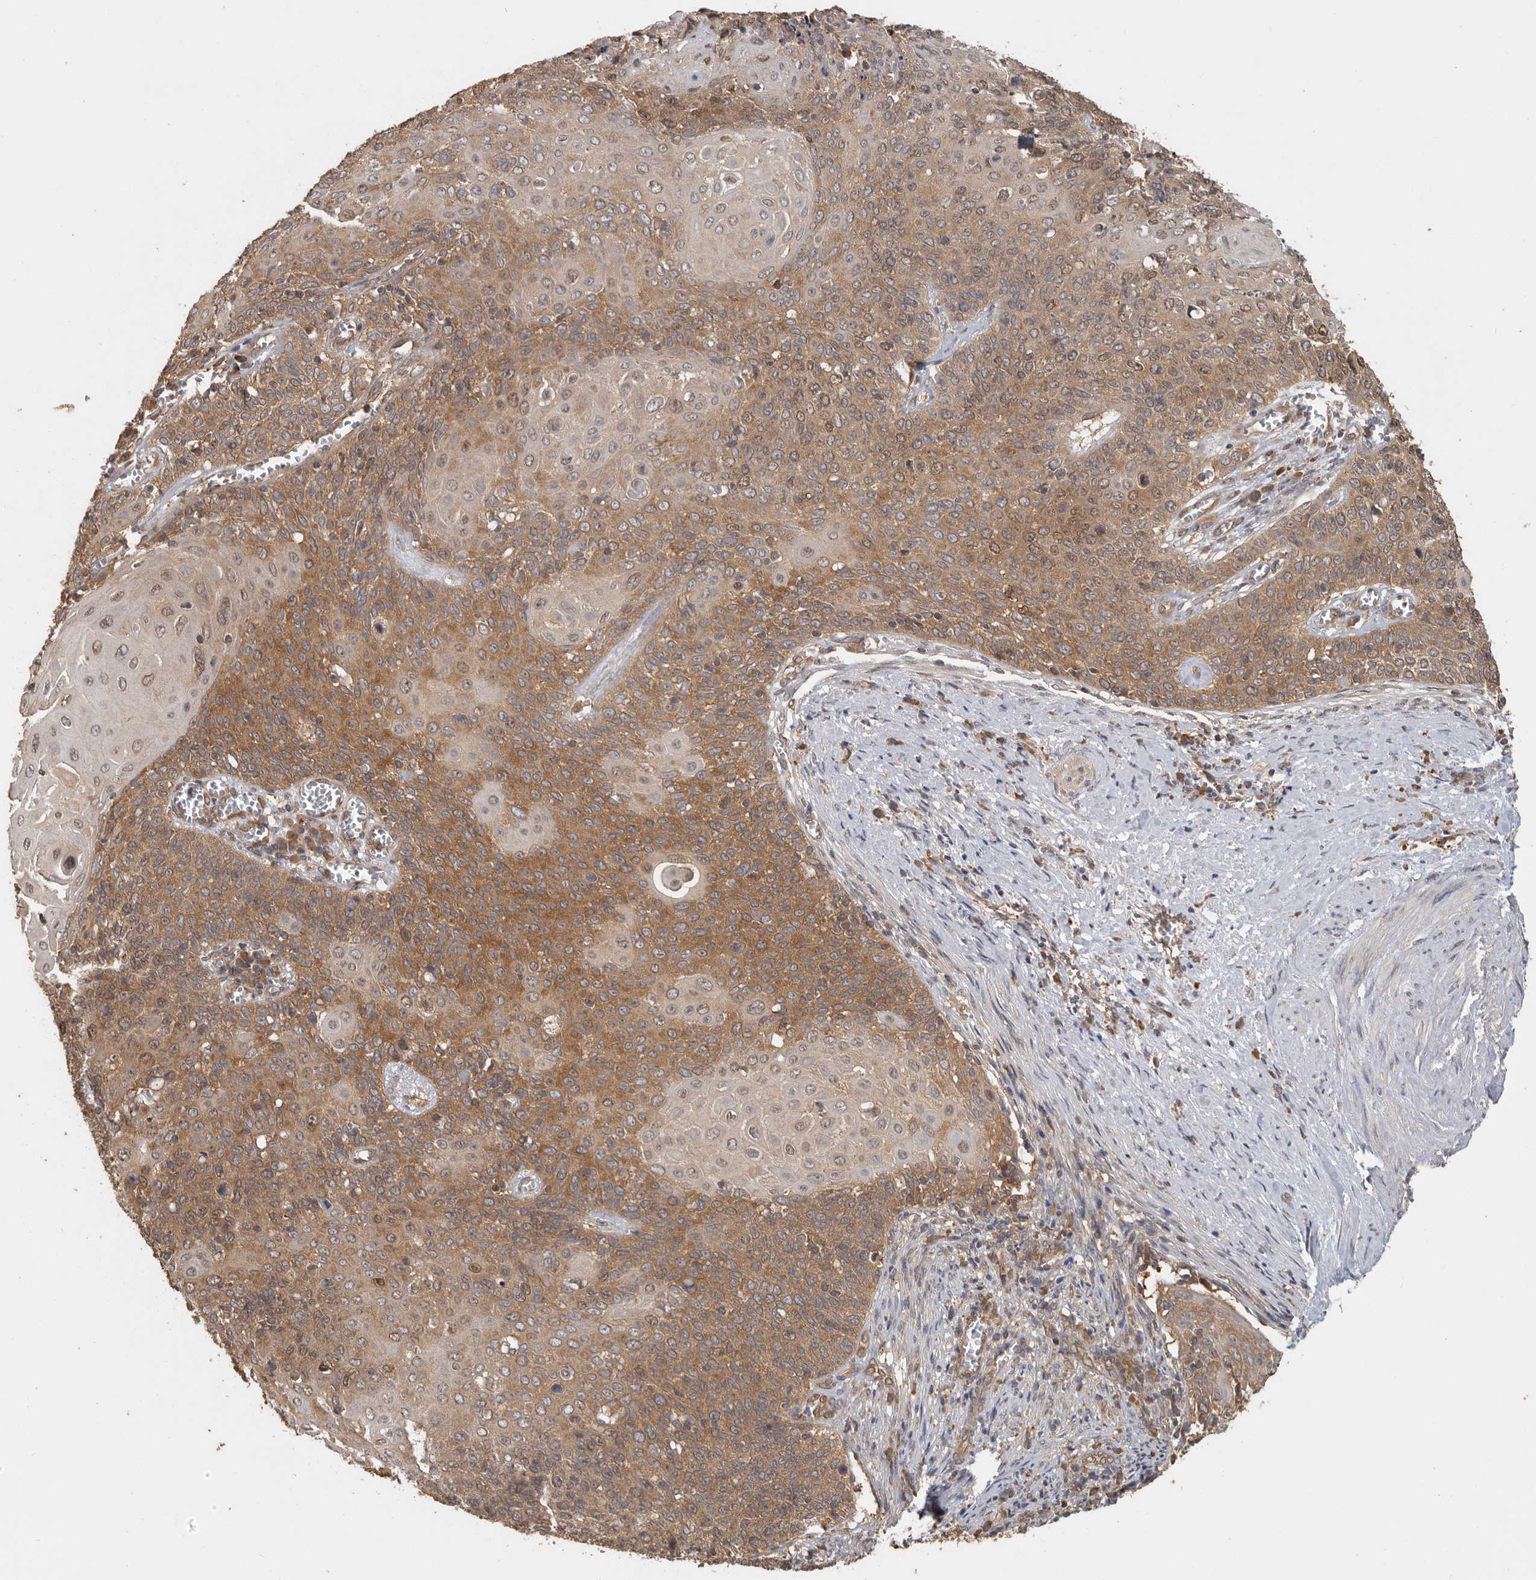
{"staining": {"intensity": "moderate", "quantity": ">75%", "location": "cytoplasmic/membranous,nuclear"}, "tissue": "cervical cancer", "cell_type": "Tumor cells", "image_type": "cancer", "snomed": [{"axis": "morphology", "description": "Squamous cell carcinoma, NOS"}, {"axis": "topography", "description": "Cervix"}], "caption": "About >75% of tumor cells in cervical squamous cell carcinoma reveal moderate cytoplasmic/membranous and nuclear protein staining as visualized by brown immunohistochemical staining.", "gene": "CCT8", "patient": {"sex": "female", "age": 39}}